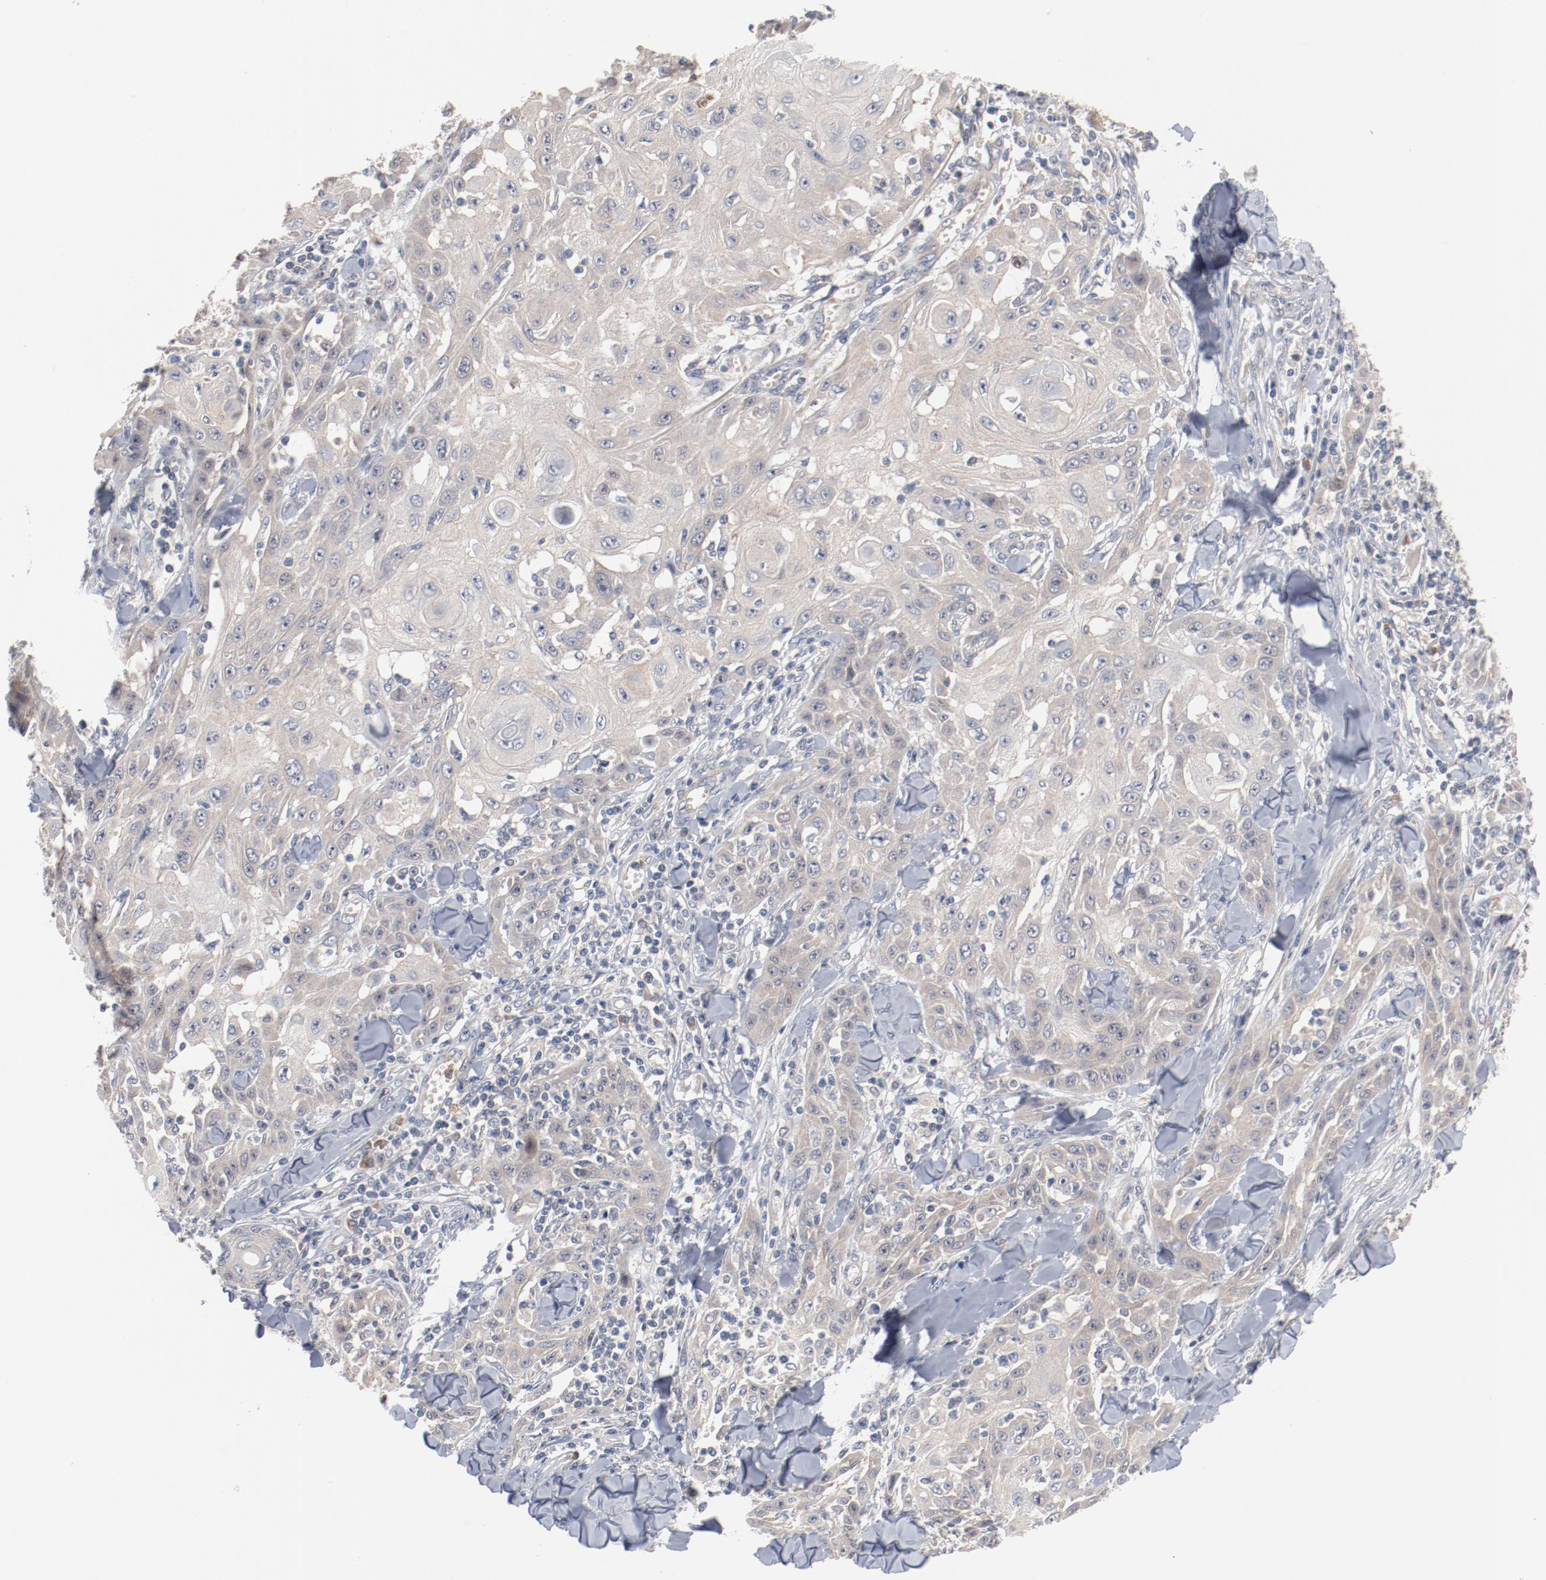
{"staining": {"intensity": "weak", "quantity": ">75%", "location": "cytoplasmic/membranous"}, "tissue": "skin cancer", "cell_type": "Tumor cells", "image_type": "cancer", "snomed": [{"axis": "morphology", "description": "Squamous cell carcinoma, NOS"}, {"axis": "topography", "description": "Skin"}], "caption": "This is a micrograph of IHC staining of skin squamous cell carcinoma, which shows weak expression in the cytoplasmic/membranous of tumor cells.", "gene": "RNASE11", "patient": {"sex": "male", "age": 24}}